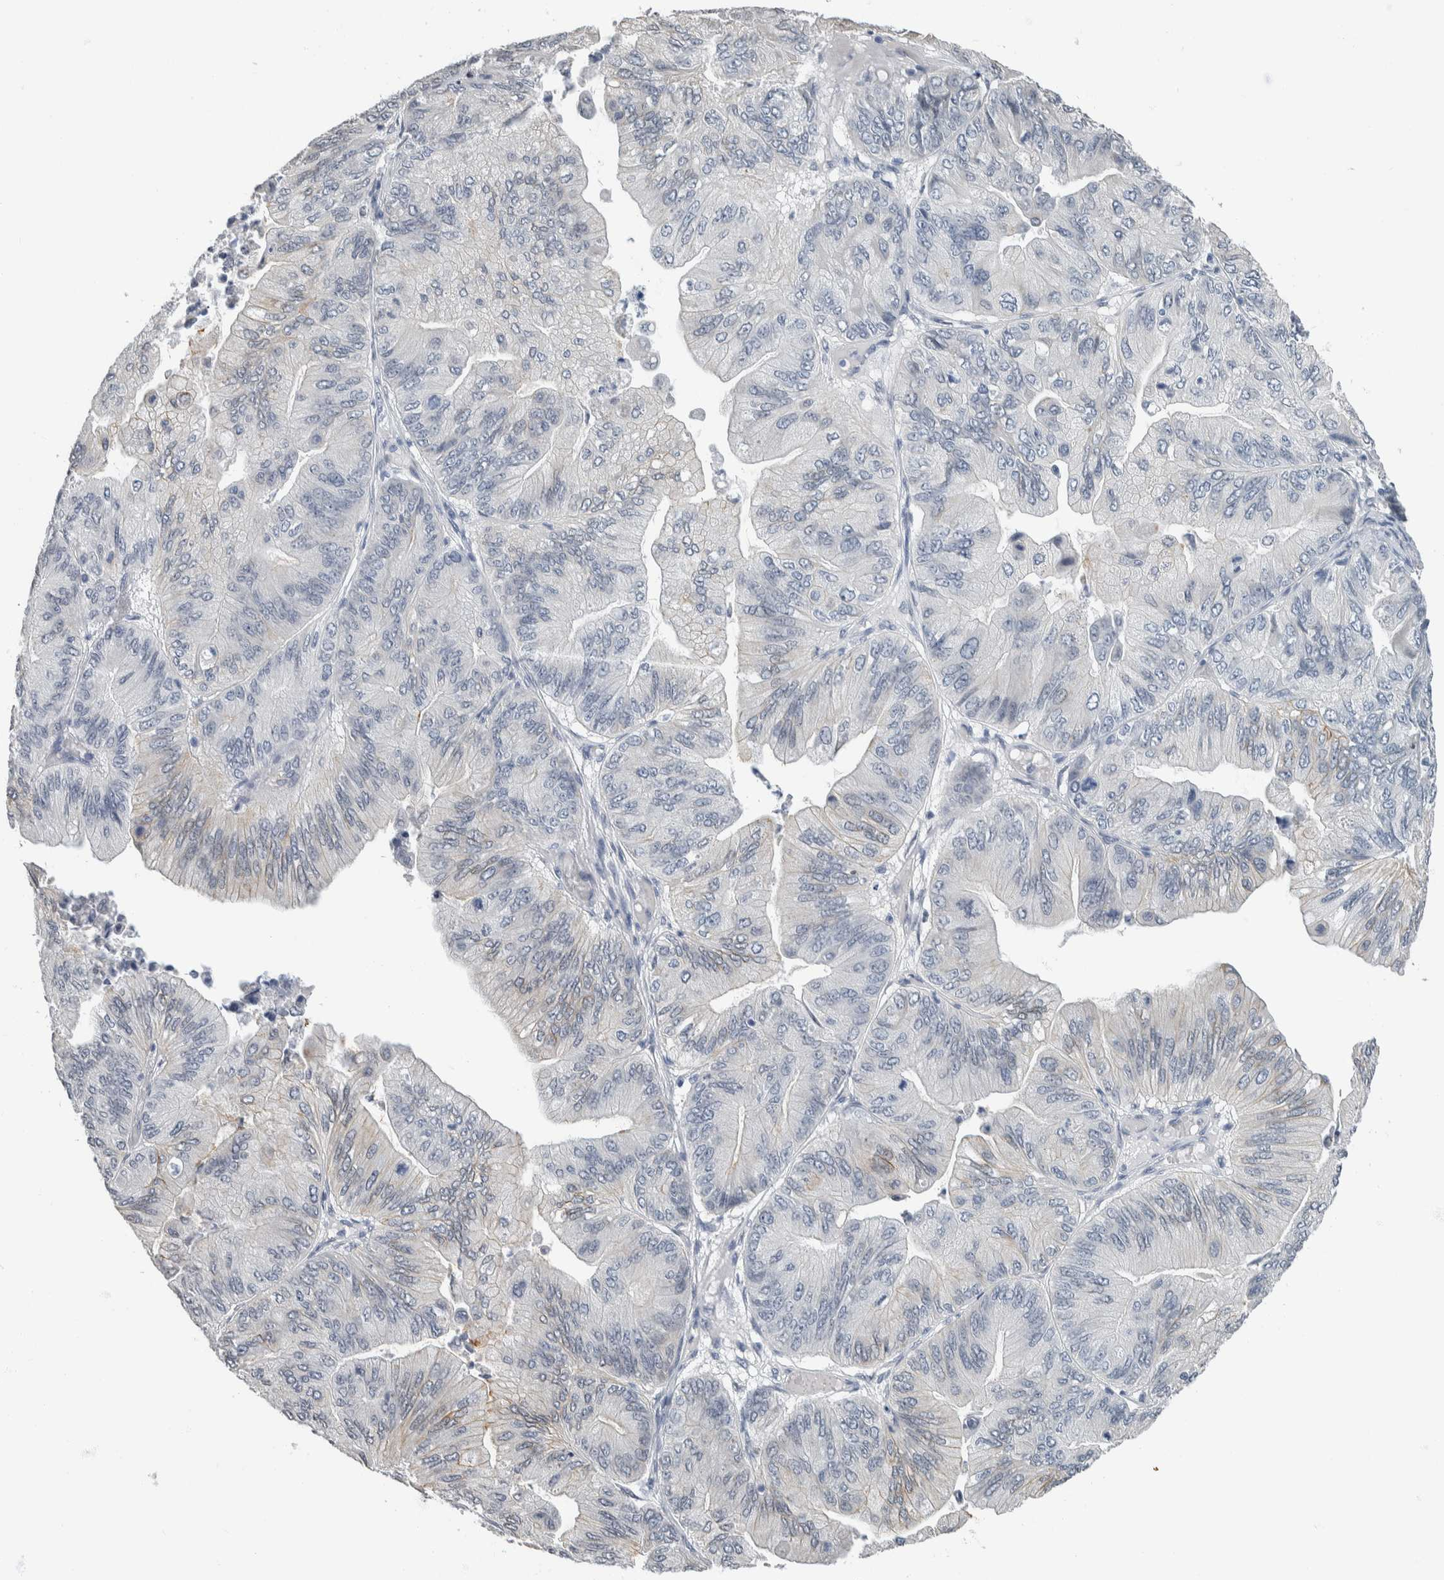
{"staining": {"intensity": "negative", "quantity": "none", "location": "none"}, "tissue": "ovarian cancer", "cell_type": "Tumor cells", "image_type": "cancer", "snomed": [{"axis": "morphology", "description": "Cystadenocarcinoma, mucinous, NOS"}, {"axis": "topography", "description": "Ovary"}], "caption": "IHC micrograph of mucinous cystadenocarcinoma (ovarian) stained for a protein (brown), which demonstrates no expression in tumor cells.", "gene": "NEFM", "patient": {"sex": "female", "age": 61}}